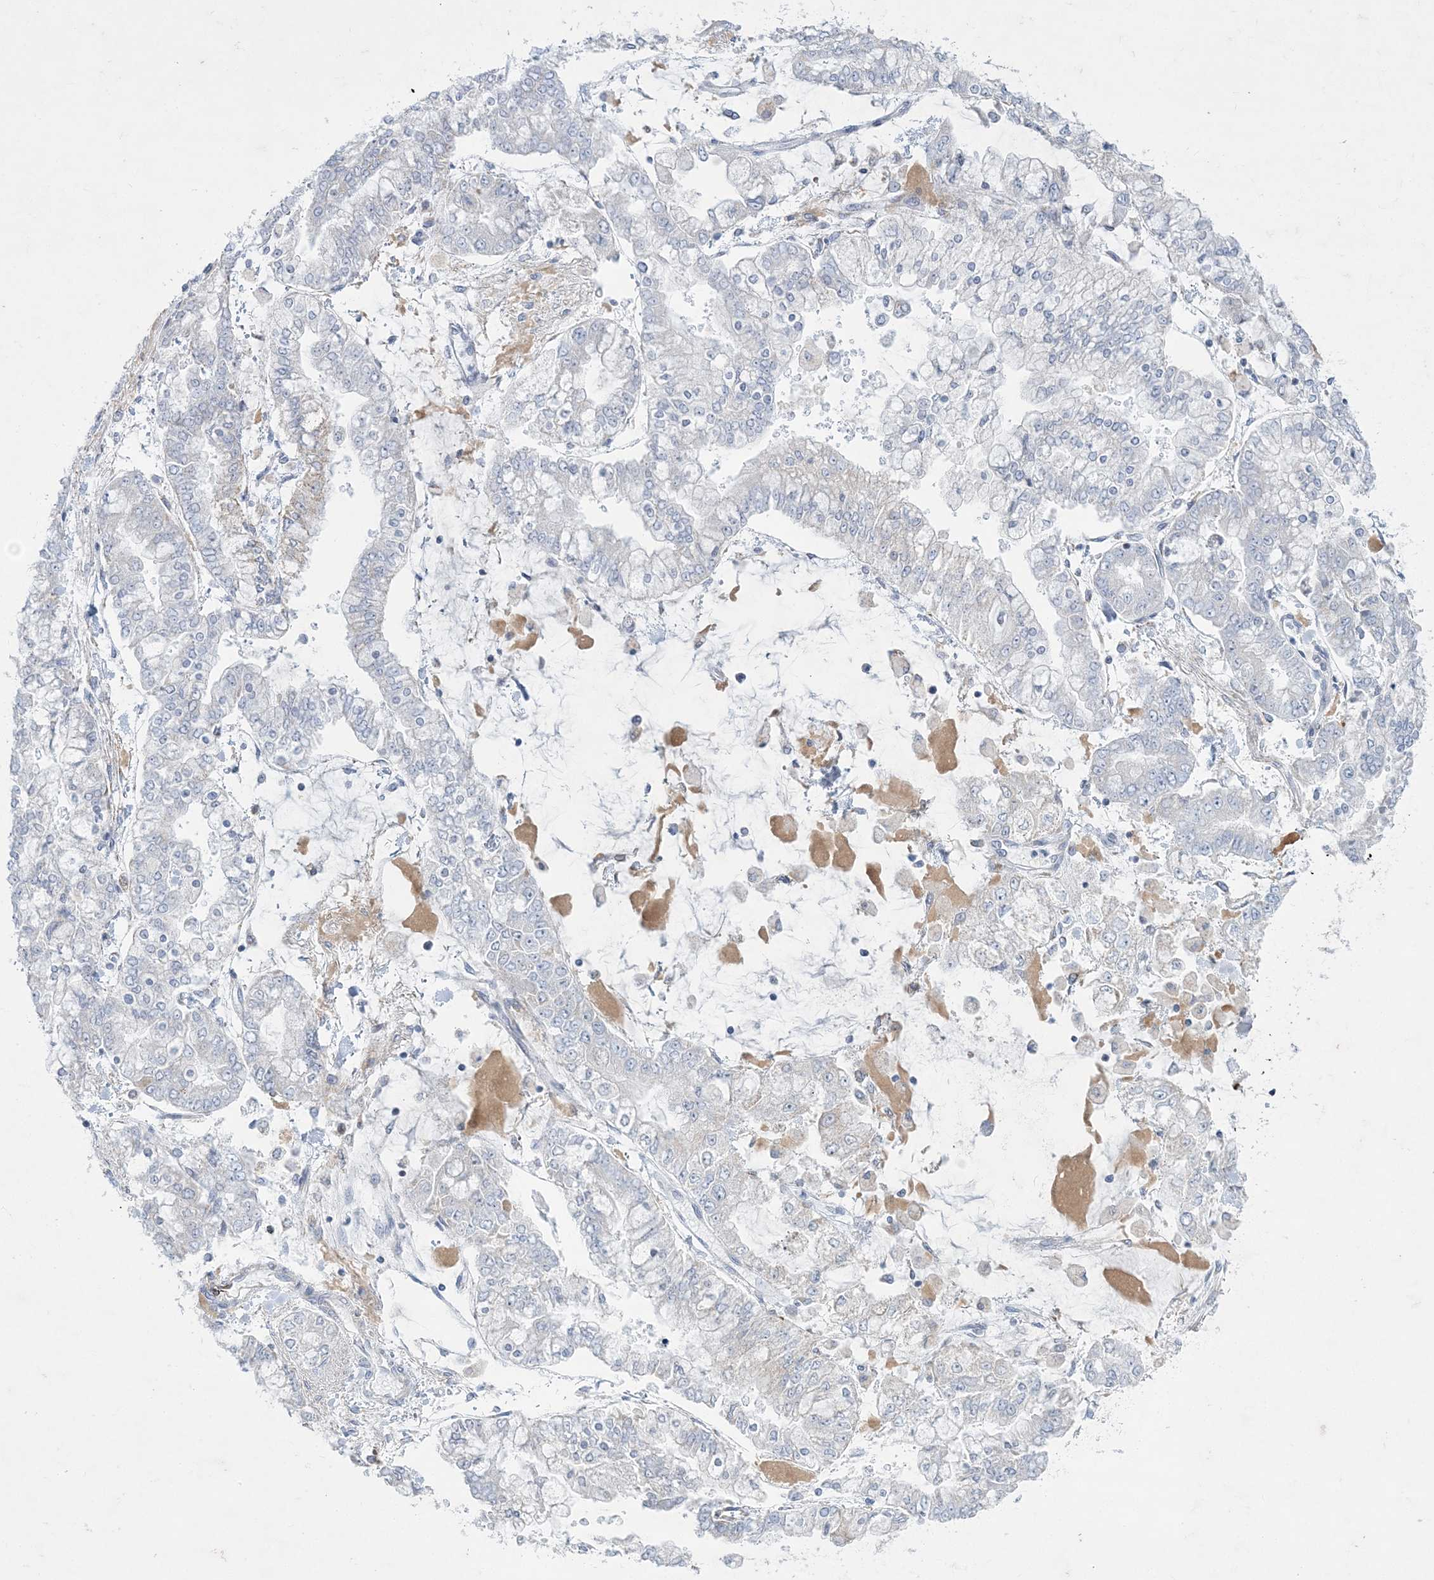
{"staining": {"intensity": "negative", "quantity": "none", "location": "none"}, "tissue": "stomach cancer", "cell_type": "Tumor cells", "image_type": "cancer", "snomed": [{"axis": "morphology", "description": "Normal tissue, NOS"}, {"axis": "morphology", "description": "Adenocarcinoma, NOS"}, {"axis": "topography", "description": "Stomach, upper"}, {"axis": "topography", "description": "Stomach"}], "caption": "This is a micrograph of IHC staining of stomach adenocarcinoma, which shows no positivity in tumor cells. The staining is performed using DAB (3,3'-diaminobenzidine) brown chromogen with nuclei counter-stained in using hematoxylin.", "gene": "TBC1D7", "patient": {"sex": "male", "age": 76}}